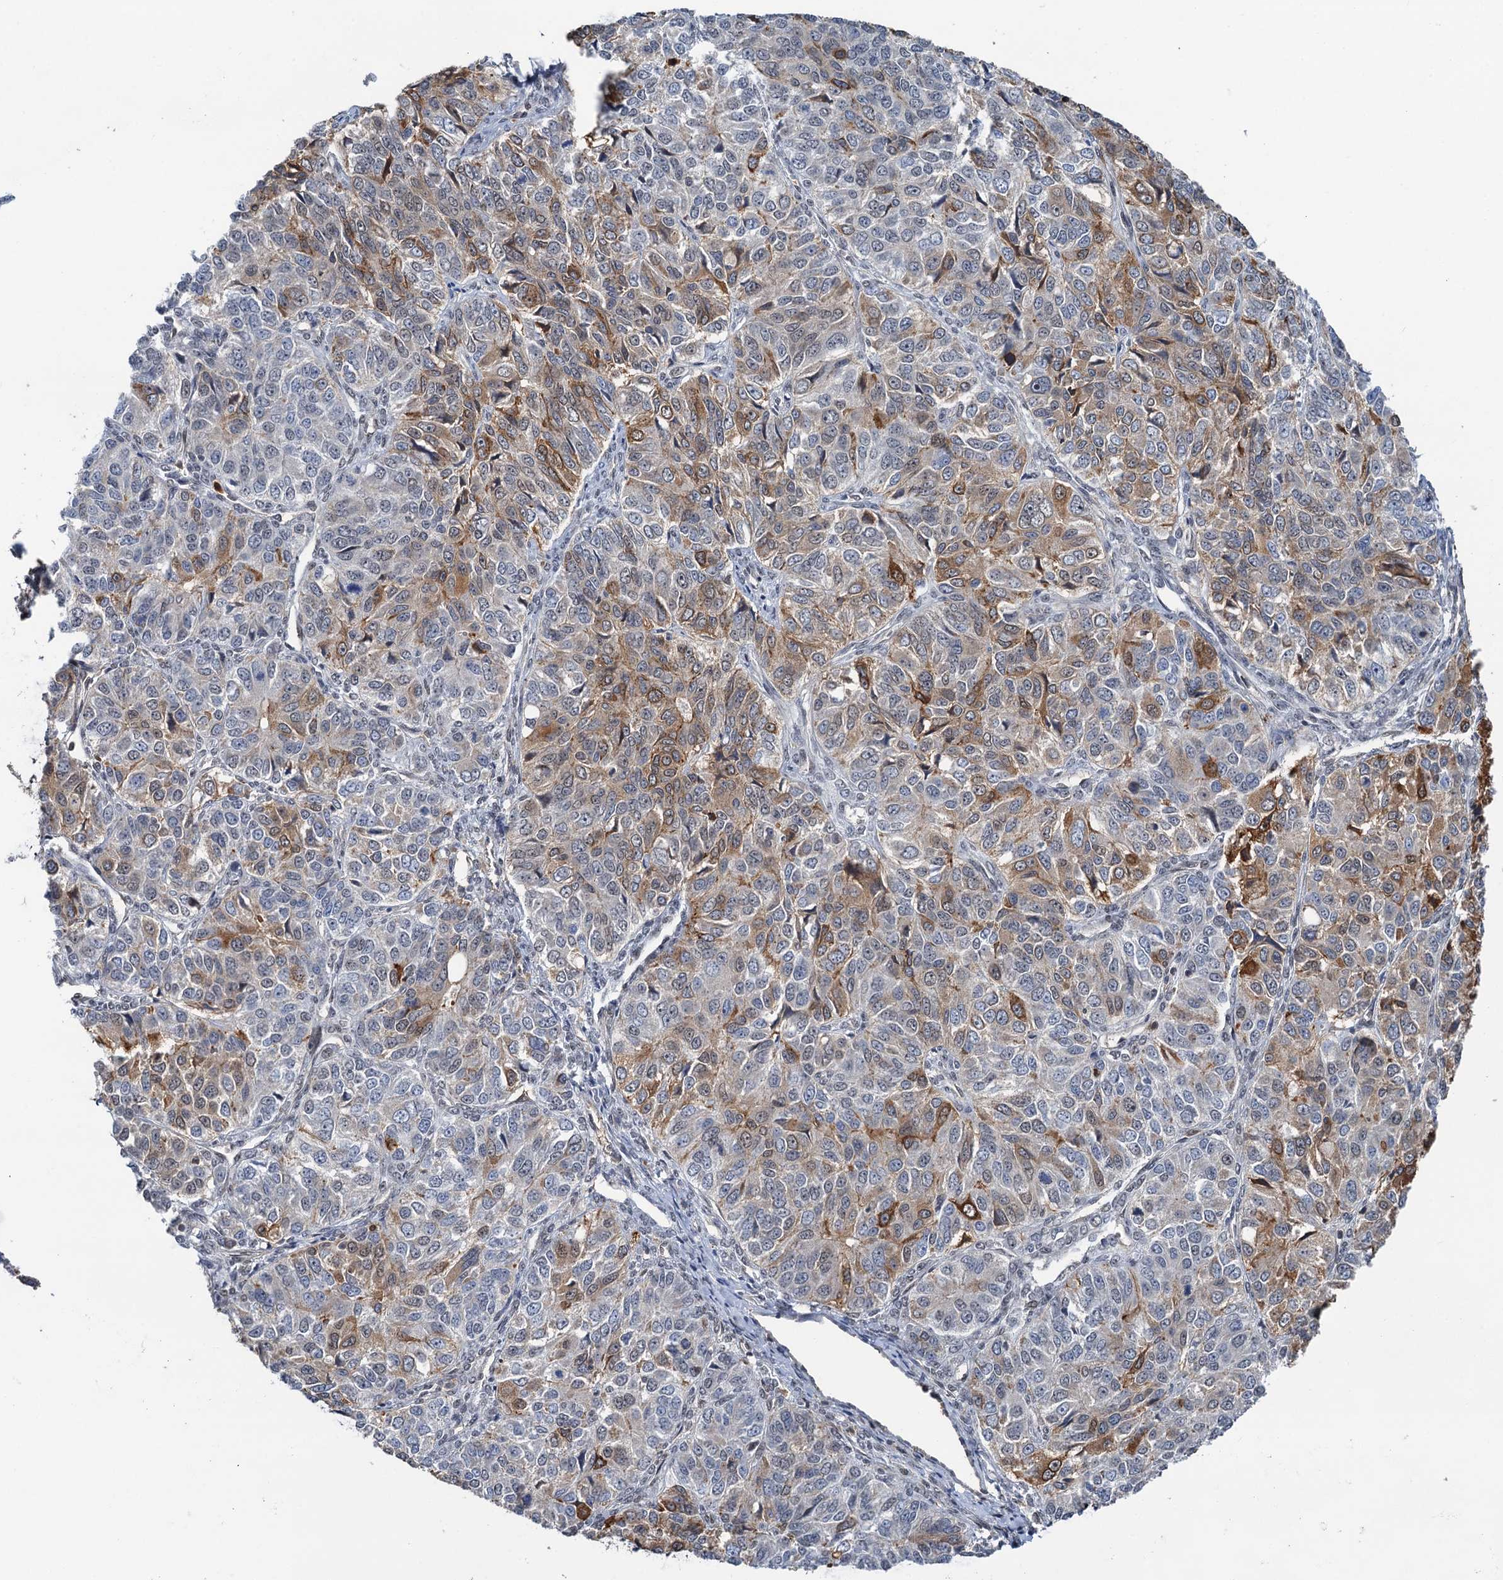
{"staining": {"intensity": "moderate", "quantity": "<25%", "location": "cytoplasmic/membranous,nuclear"}, "tissue": "ovarian cancer", "cell_type": "Tumor cells", "image_type": "cancer", "snomed": [{"axis": "morphology", "description": "Carcinoma, endometroid"}, {"axis": "topography", "description": "Ovary"}], "caption": "Endometroid carcinoma (ovarian) stained with a protein marker exhibits moderate staining in tumor cells.", "gene": "ZNF609", "patient": {"sex": "female", "age": 51}}